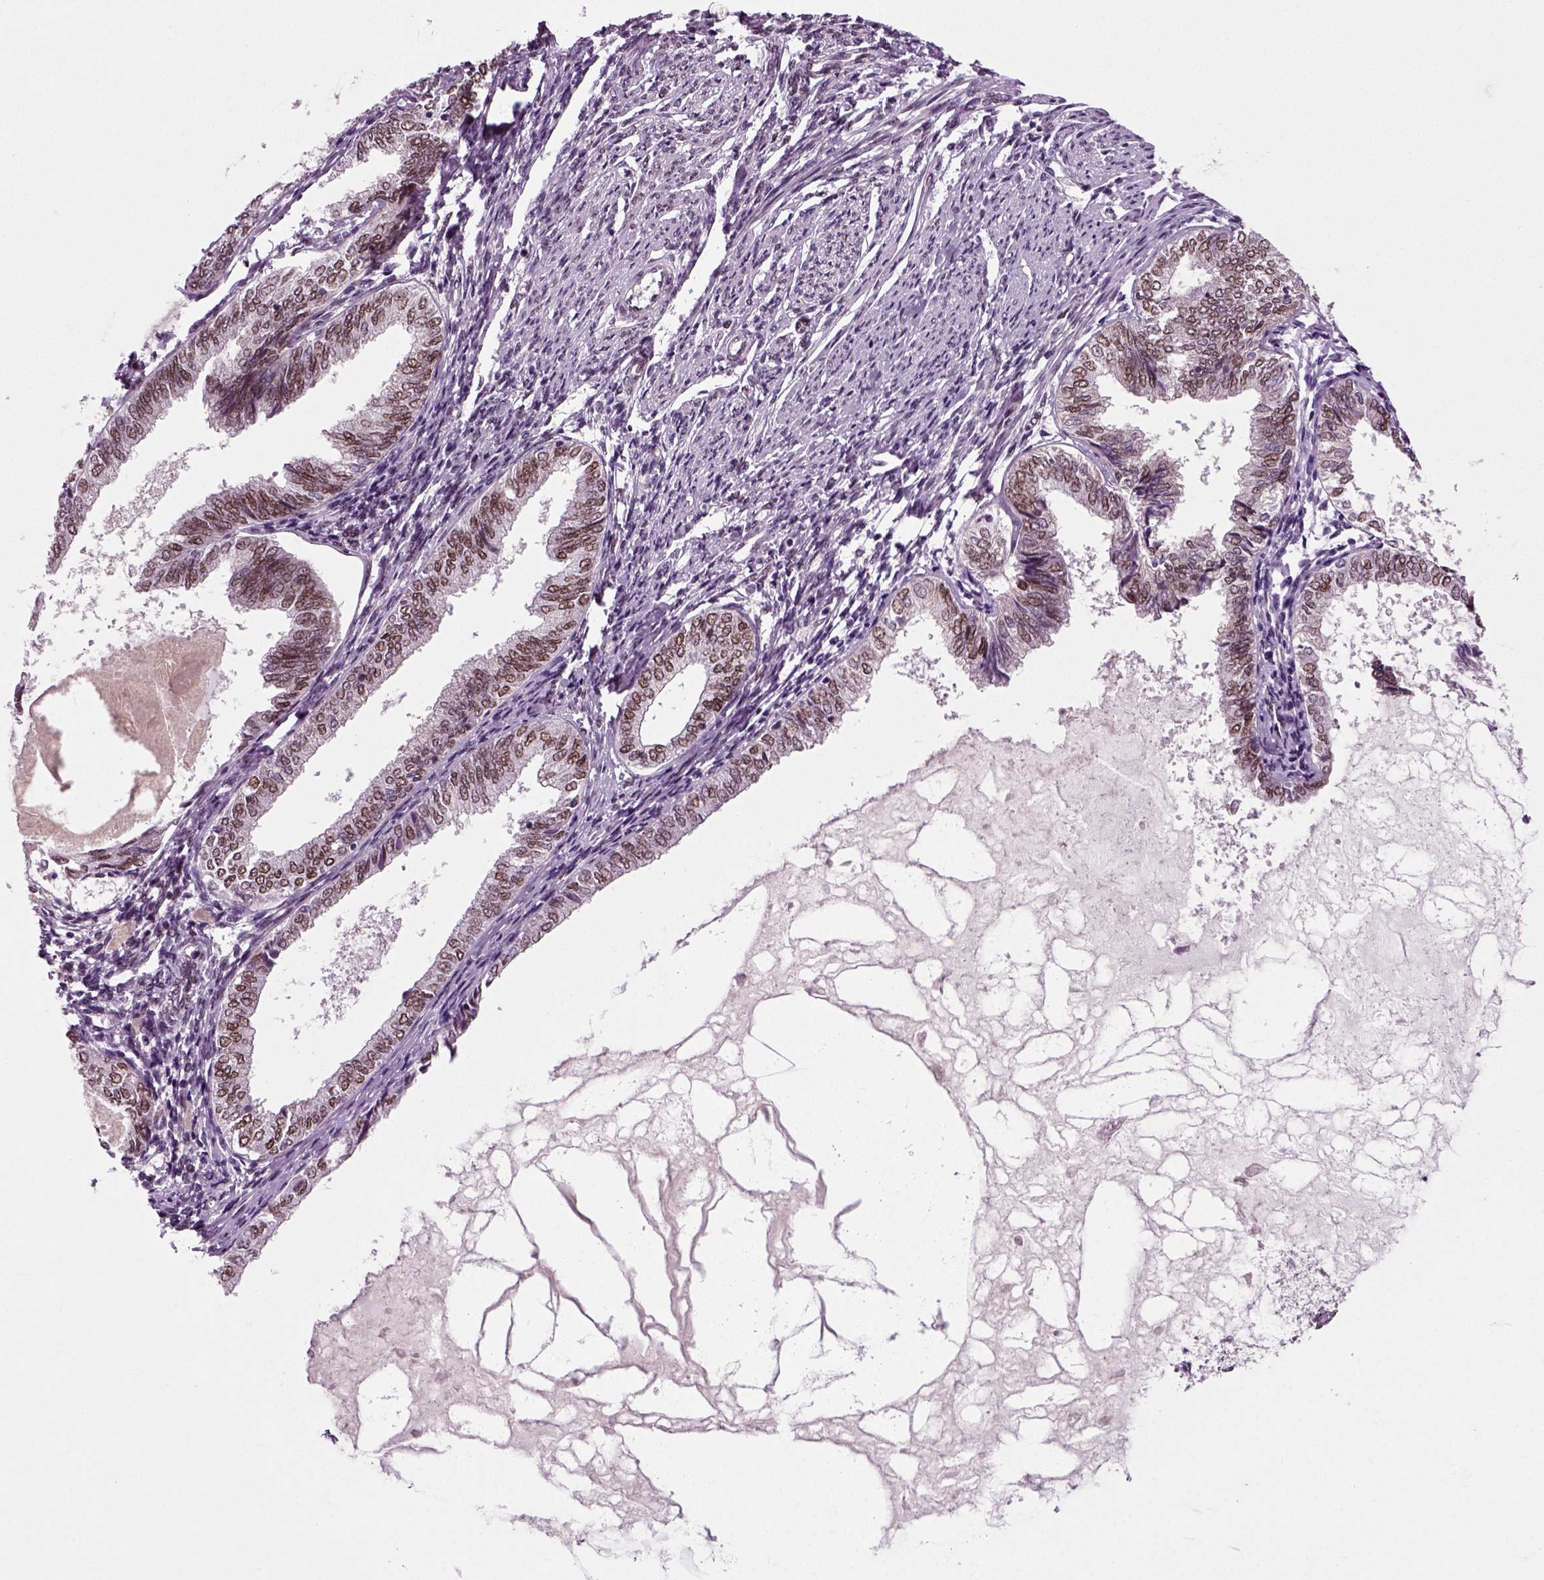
{"staining": {"intensity": "moderate", "quantity": ">75%", "location": "nuclear"}, "tissue": "endometrial cancer", "cell_type": "Tumor cells", "image_type": "cancer", "snomed": [{"axis": "morphology", "description": "Adenocarcinoma, NOS"}, {"axis": "topography", "description": "Endometrium"}], "caption": "Moderate nuclear positivity for a protein is seen in approximately >75% of tumor cells of endometrial cancer (adenocarcinoma) using immunohistochemistry (IHC).", "gene": "RCOR3", "patient": {"sex": "female", "age": 68}}